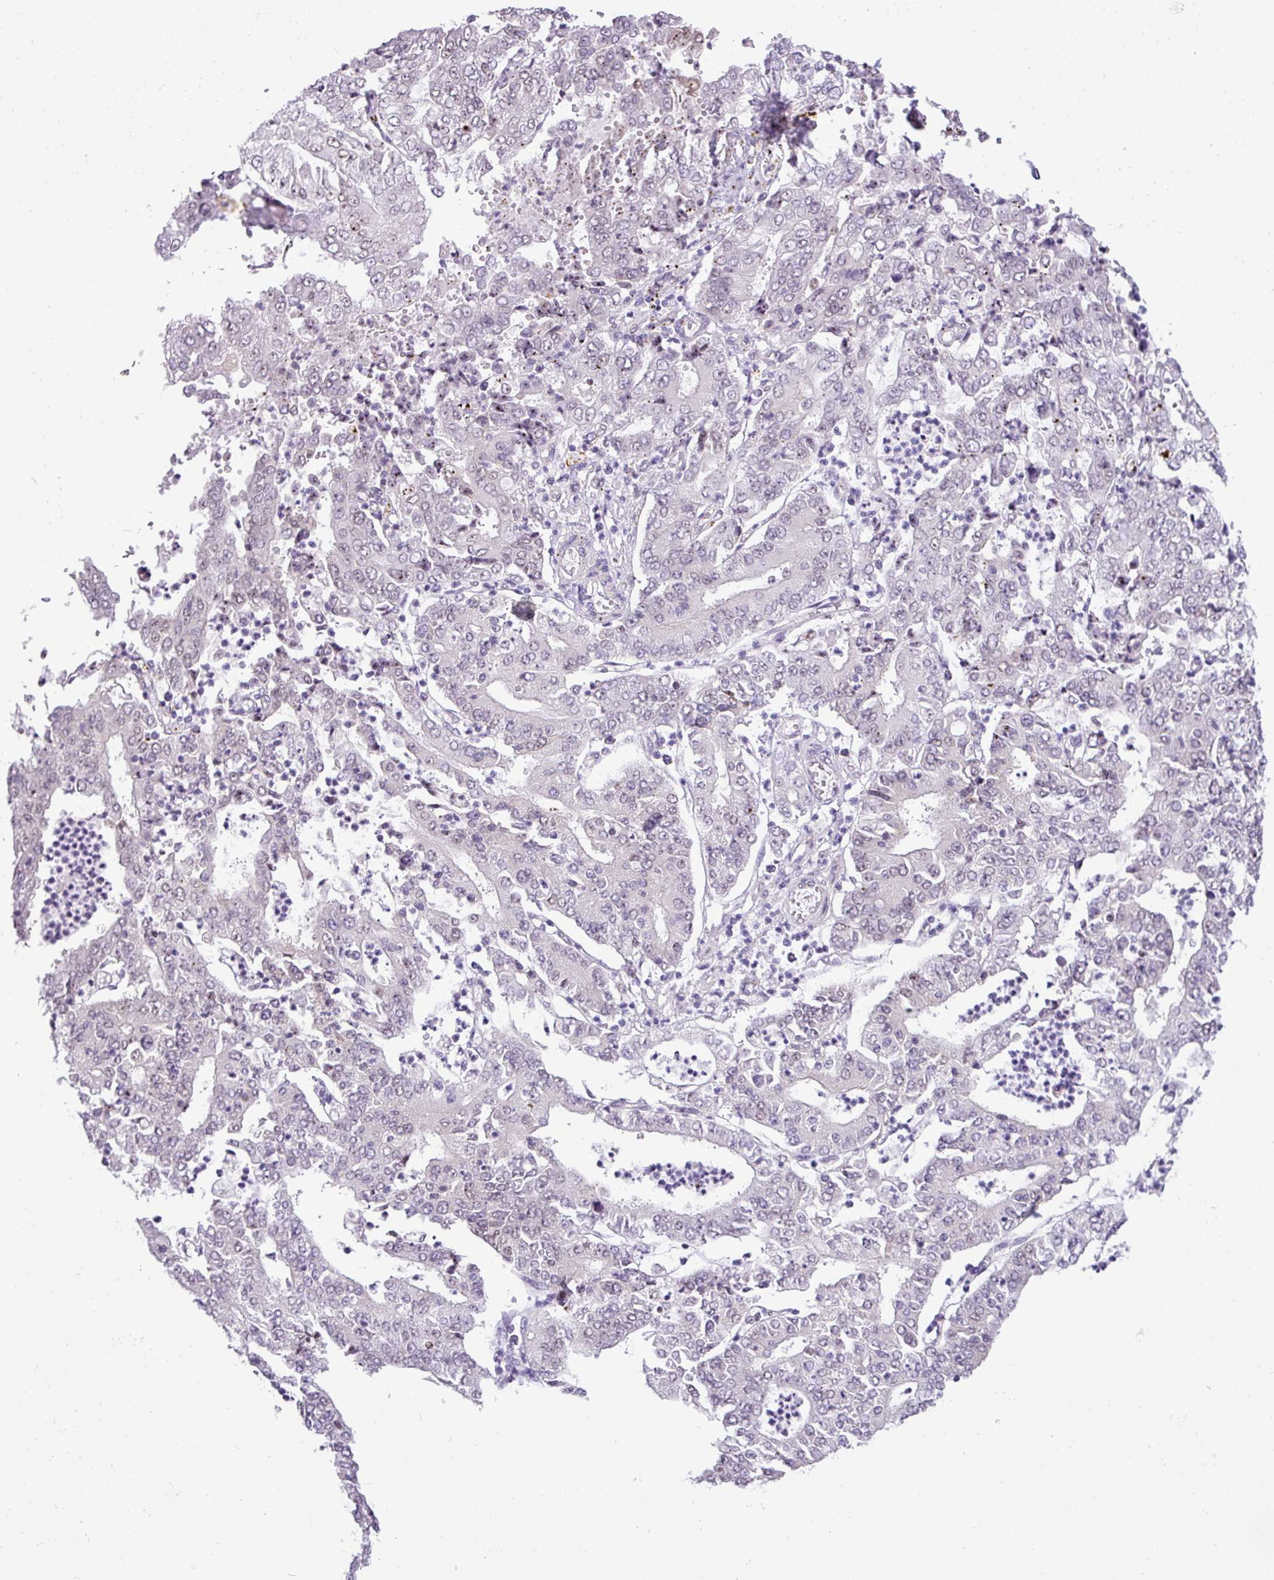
{"staining": {"intensity": "negative", "quantity": "none", "location": "none"}, "tissue": "stomach cancer", "cell_type": "Tumor cells", "image_type": "cancer", "snomed": [{"axis": "morphology", "description": "Adenocarcinoma, NOS"}, {"axis": "topography", "description": "Stomach"}], "caption": "Immunohistochemical staining of human adenocarcinoma (stomach) reveals no significant staining in tumor cells.", "gene": "MAK16", "patient": {"sex": "male", "age": 76}}